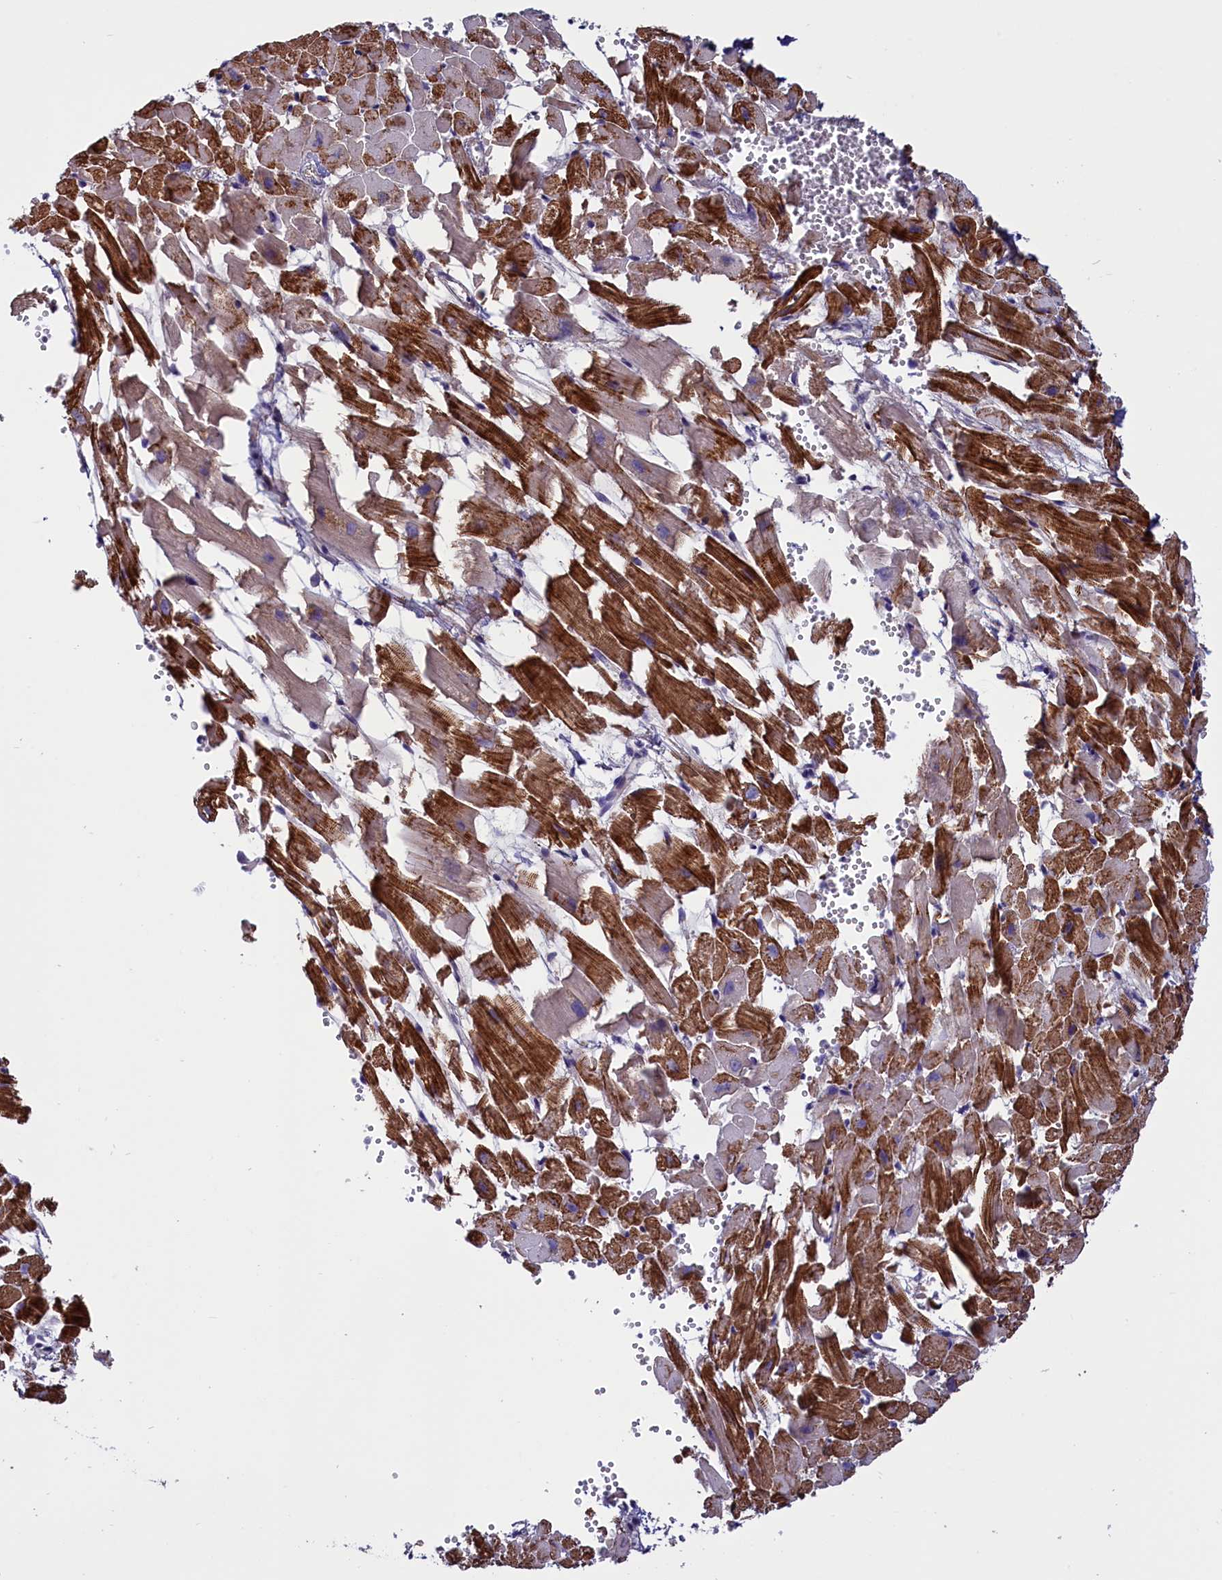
{"staining": {"intensity": "moderate", "quantity": ">75%", "location": "cytoplasmic/membranous"}, "tissue": "heart muscle", "cell_type": "Cardiomyocytes", "image_type": "normal", "snomed": [{"axis": "morphology", "description": "Normal tissue, NOS"}, {"axis": "topography", "description": "Heart"}], "caption": "IHC of benign heart muscle demonstrates medium levels of moderate cytoplasmic/membranous expression in about >75% of cardiomyocytes.", "gene": "PDILT", "patient": {"sex": "female", "age": 64}}